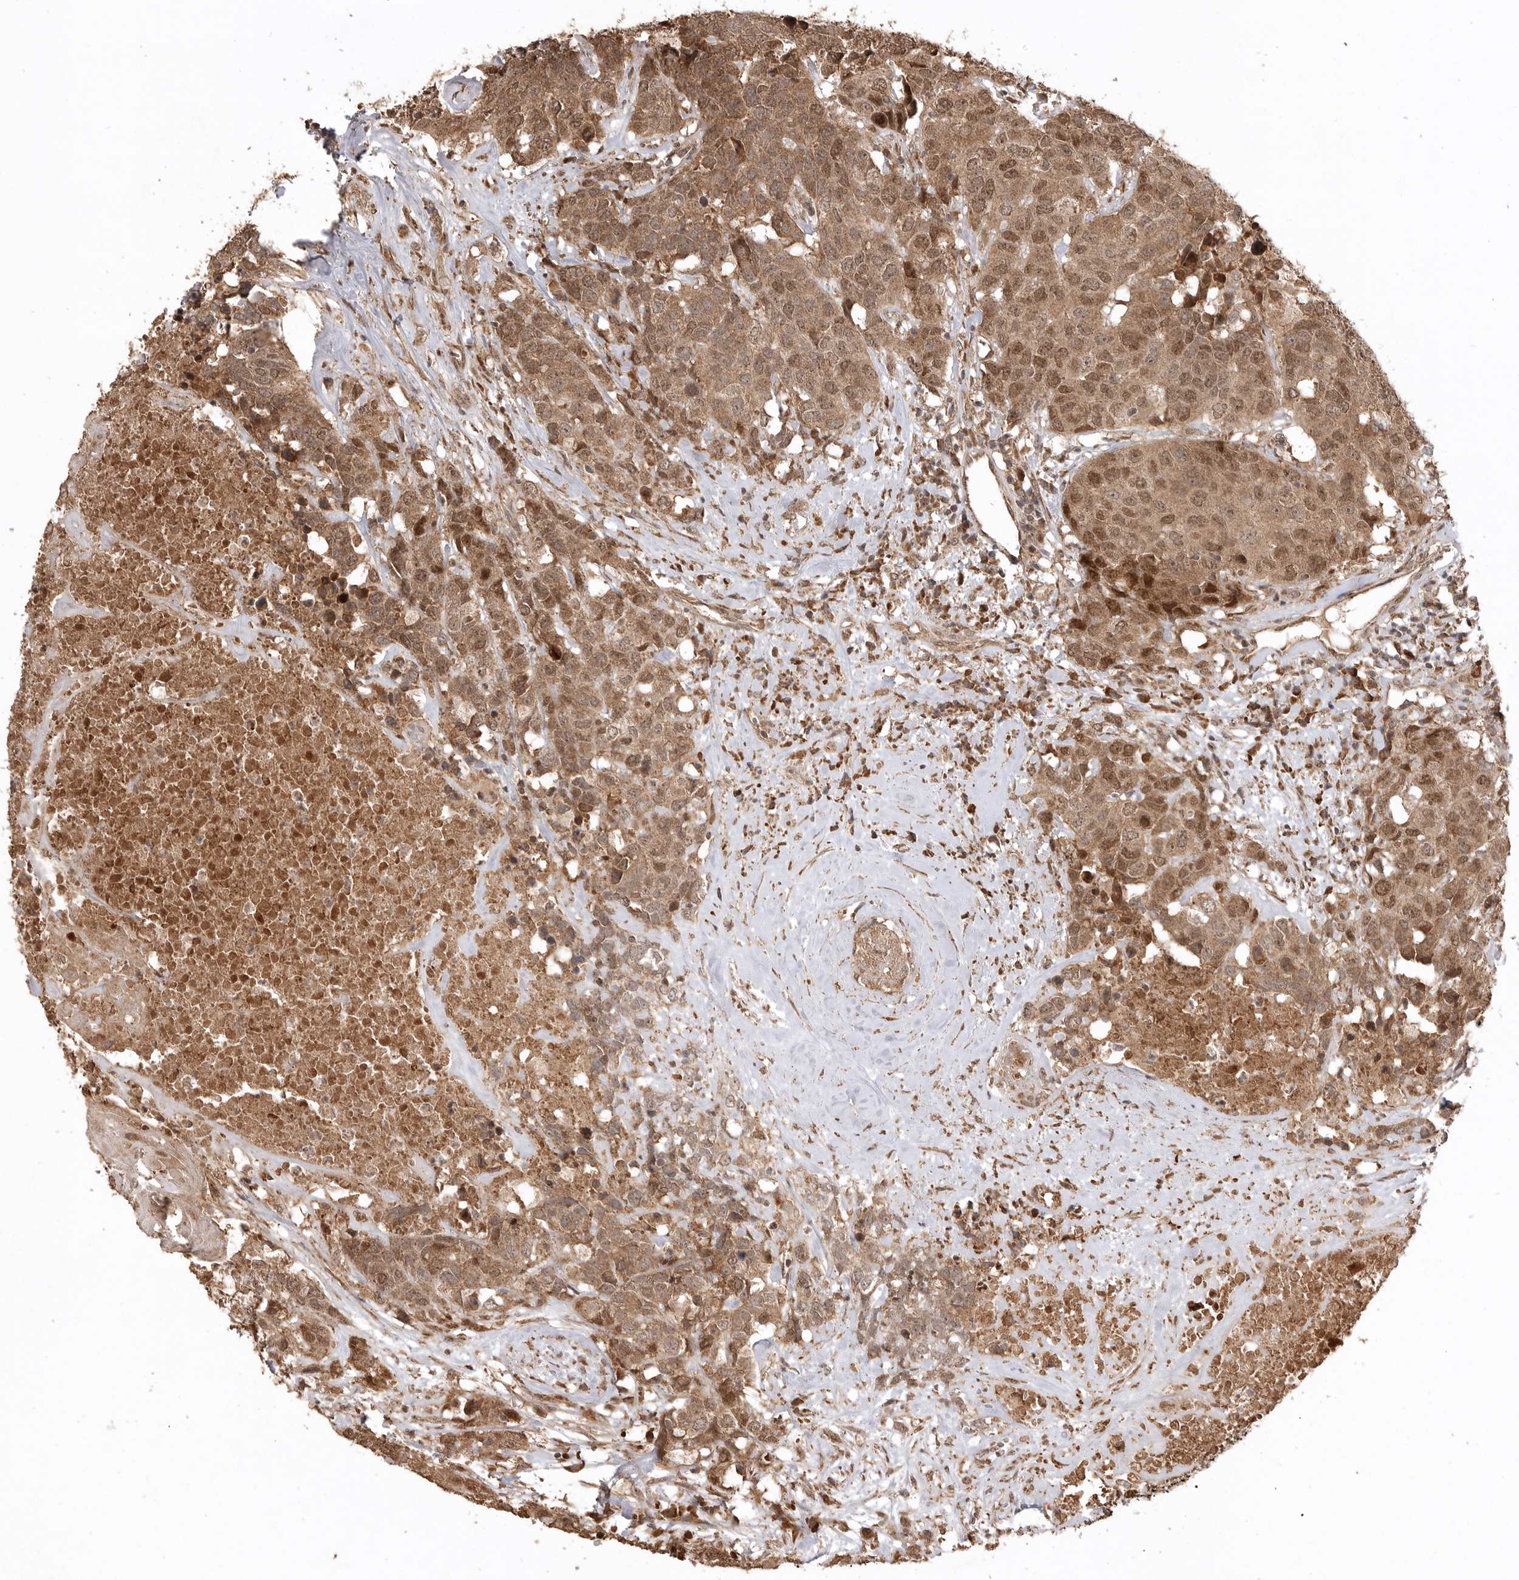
{"staining": {"intensity": "moderate", "quantity": ">75%", "location": "cytoplasmic/membranous,nuclear"}, "tissue": "head and neck cancer", "cell_type": "Tumor cells", "image_type": "cancer", "snomed": [{"axis": "morphology", "description": "Squamous cell carcinoma, NOS"}, {"axis": "topography", "description": "Head-Neck"}], "caption": "Immunohistochemistry (IHC) of human head and neck cancer displays medium levels of moderate cytoplasmic/membranous and nuclear staining in approximately >75% of tumor cells.", "gene": "BOC", "patient": {"sex": "male", "age": 66}}